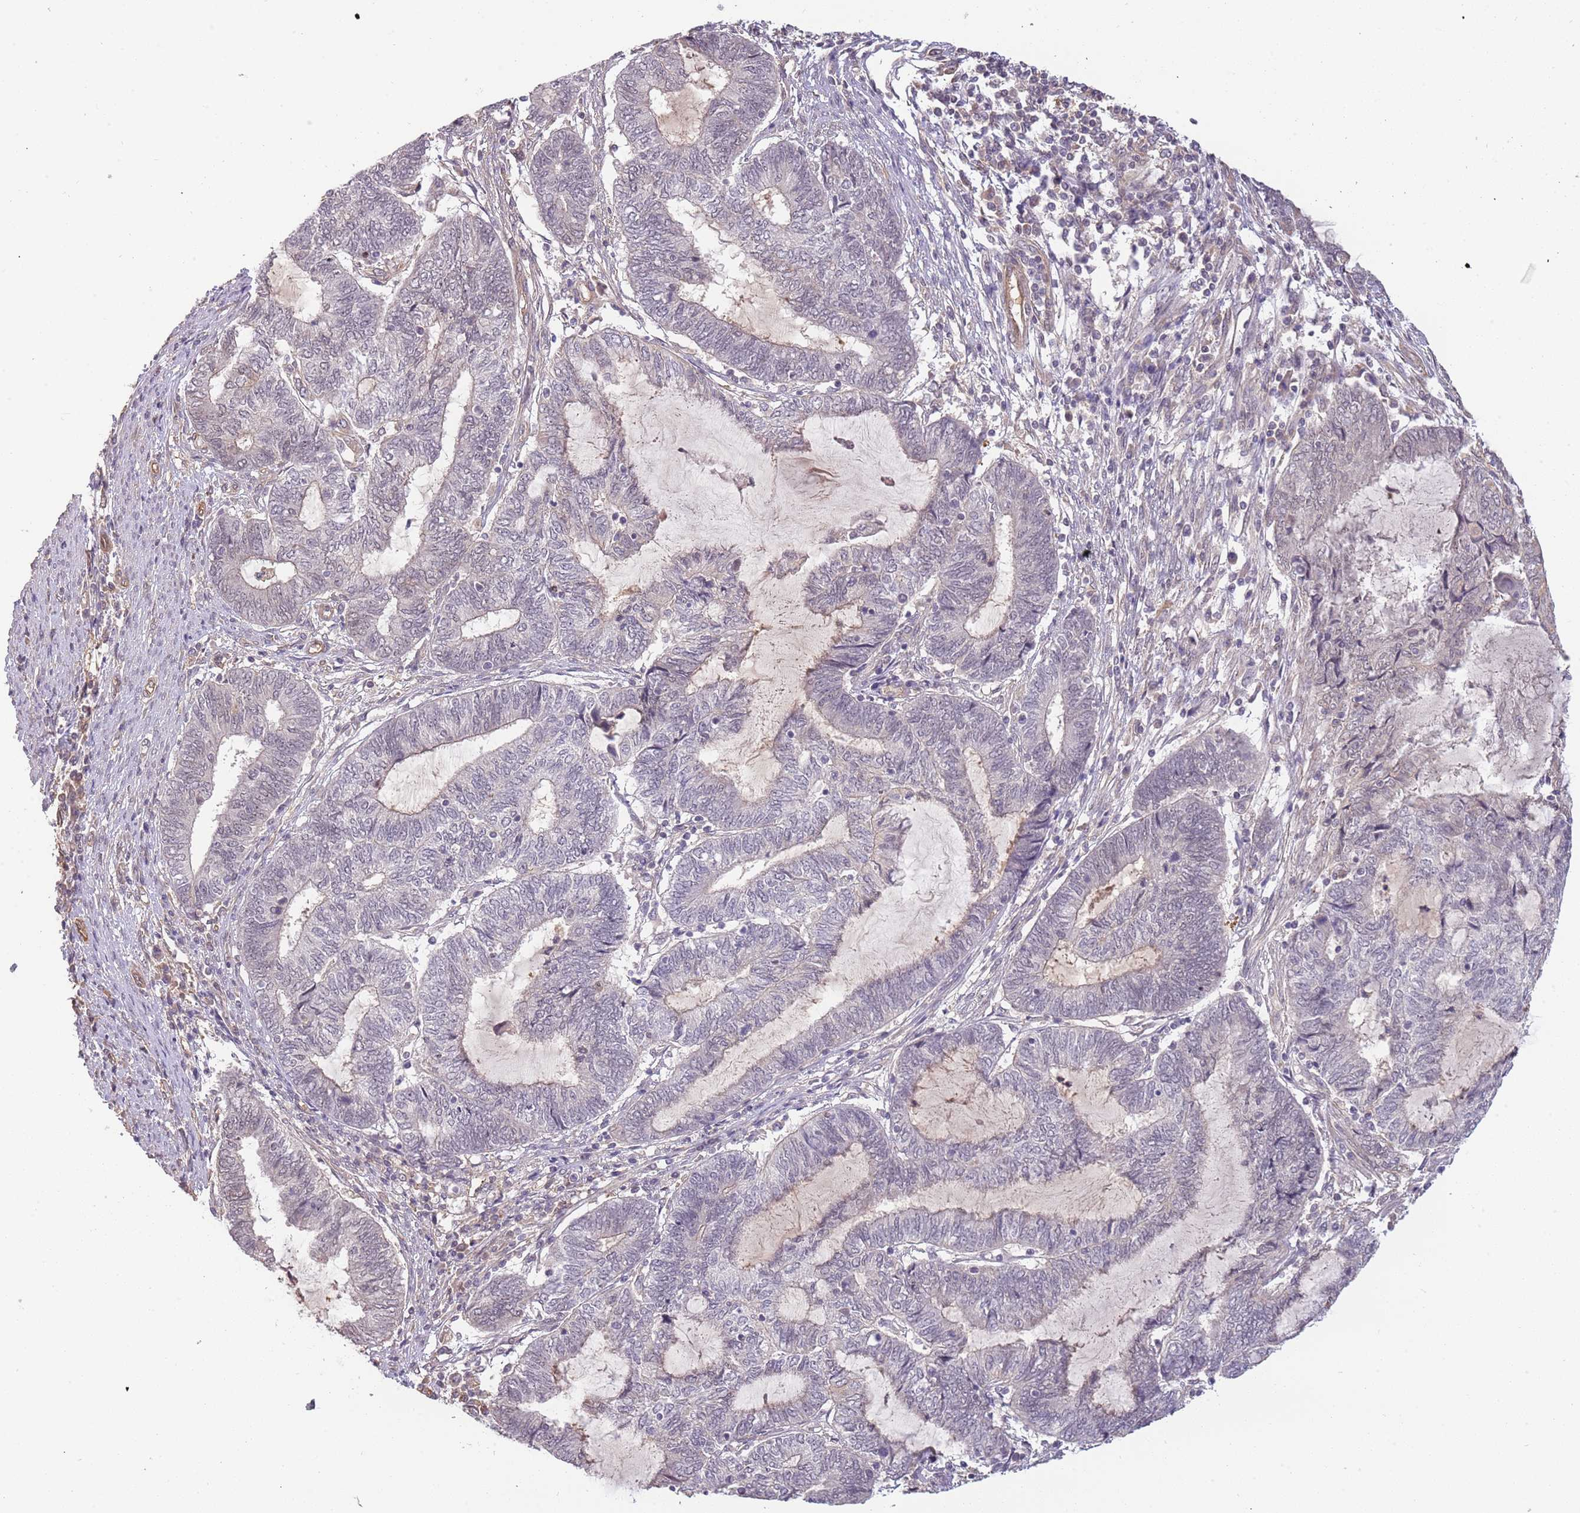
{"staining": {"intensity": "negative", "quantity": "none", "location": "none"}, "tissue": "endometrial cancer", "cell_type": "Tumor cells", "image_type": "cancer", "snomed": [{"axis": "morphology", "description": "Adenocarcinoma, NOS"}, {"axis": "topography", "description": "Uterus"}, {"axis": "topography", "description": "Endometrium"}], "caption": "There is no significant expression in tumor cells of endometrial adenocarcinoma. (DAB (3,3'-diaminobenzidine) IHC visualized using brightfield microscopy, high magnification).", "gene": "SURF2", "patient": {"sex": "female", "age": 70}}